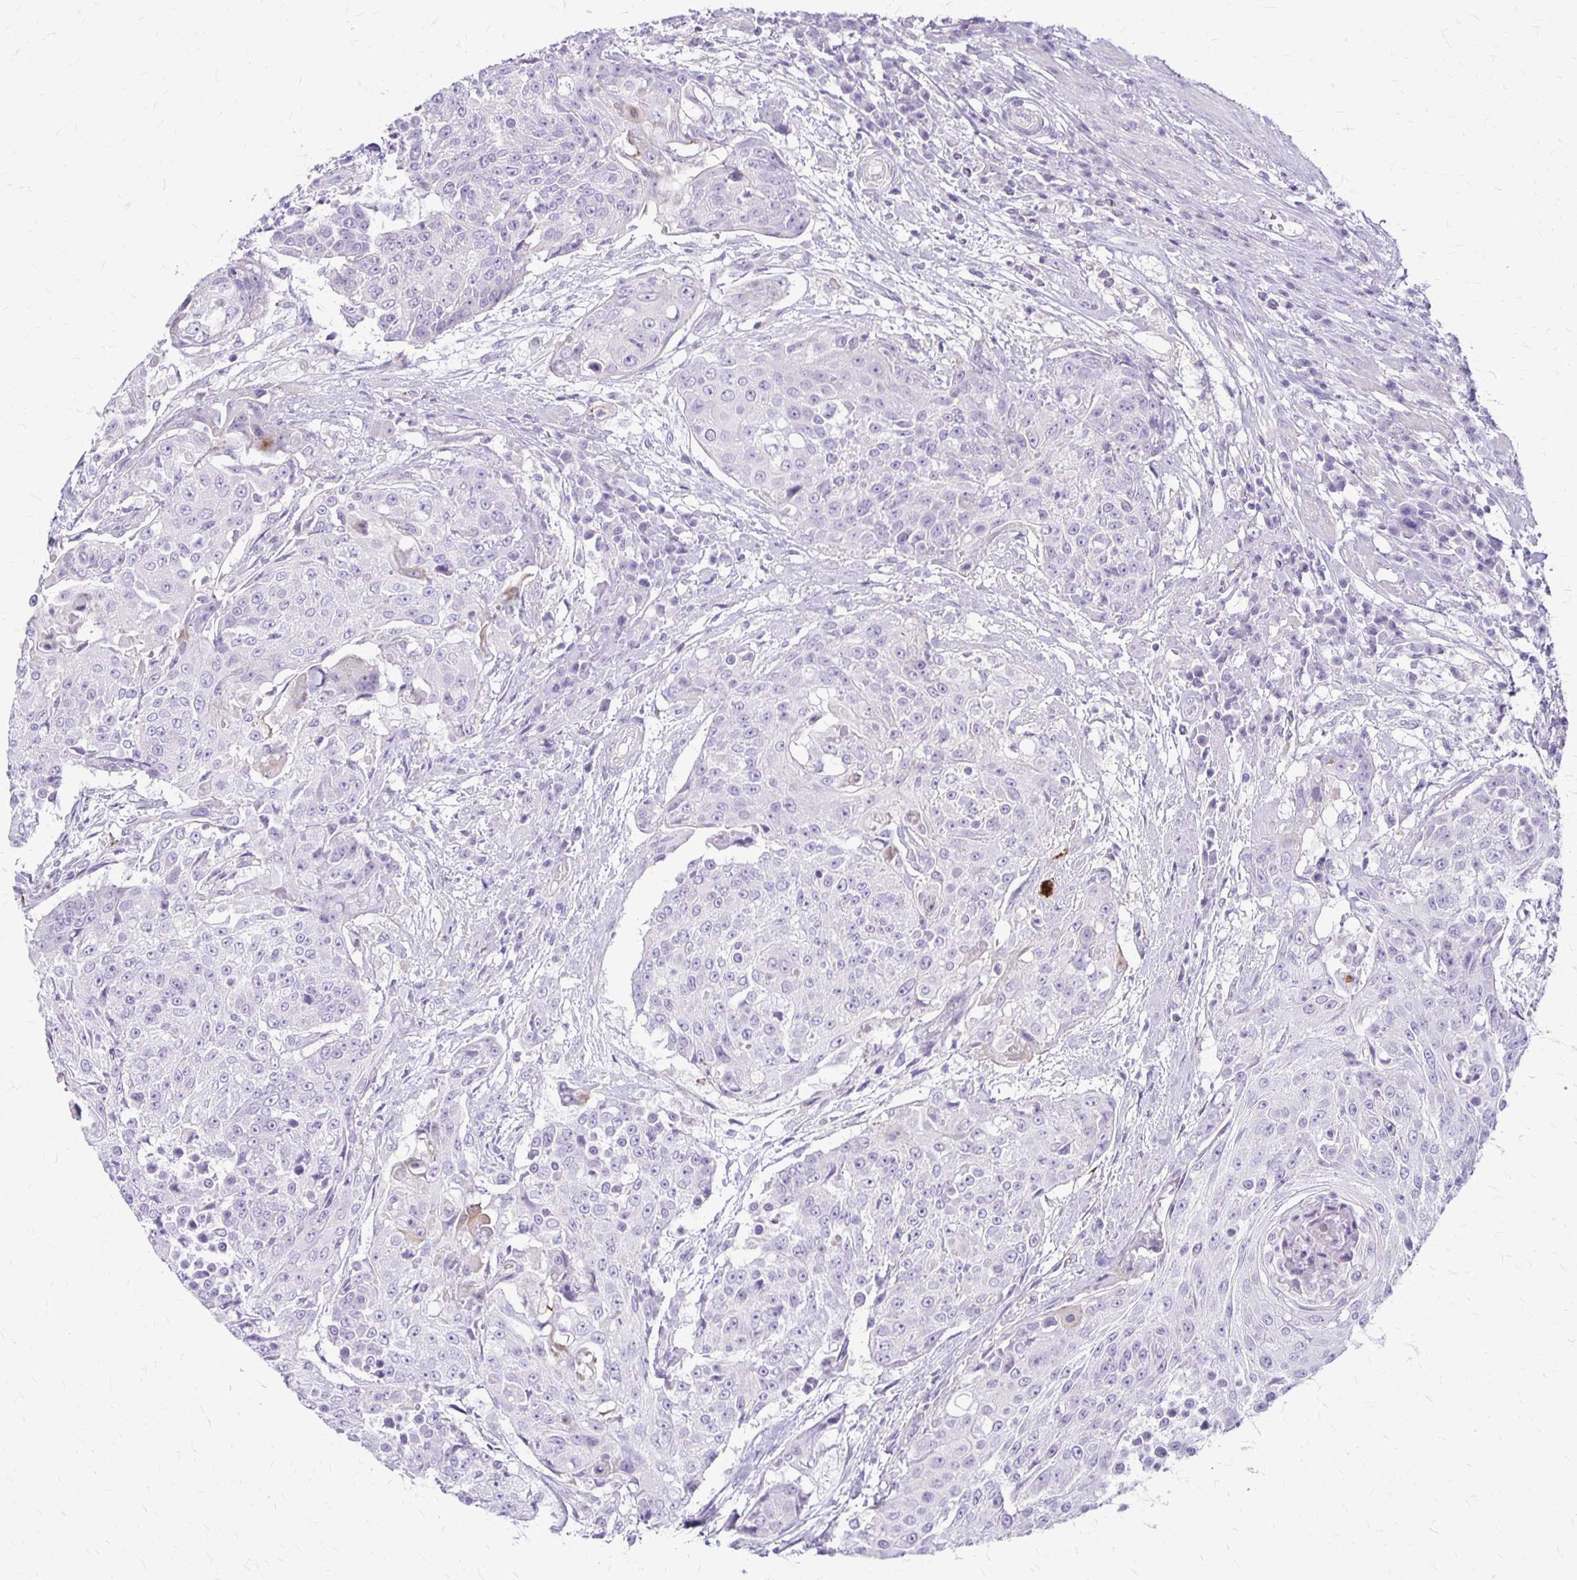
{"staining": {"intensity": "negative", "quantity": "none", "location": "none"}, "tissue": "urothelial cancer", "cell_type": "Tumor cells", "image_type": "cancer", "snomed": [{"axis": "morphology", "description": "Urothelial carcinoma, High grade"}, {"axis": "topography", "description": "Urinary bladder"}], "caption": "A high-resolution micrograph shows IHC staining of high-grade urothelial carcinoma, which shows no significant expression in tumor cells.", "gene": "GP9", "patient": {"sex": "female", "age": 63}}